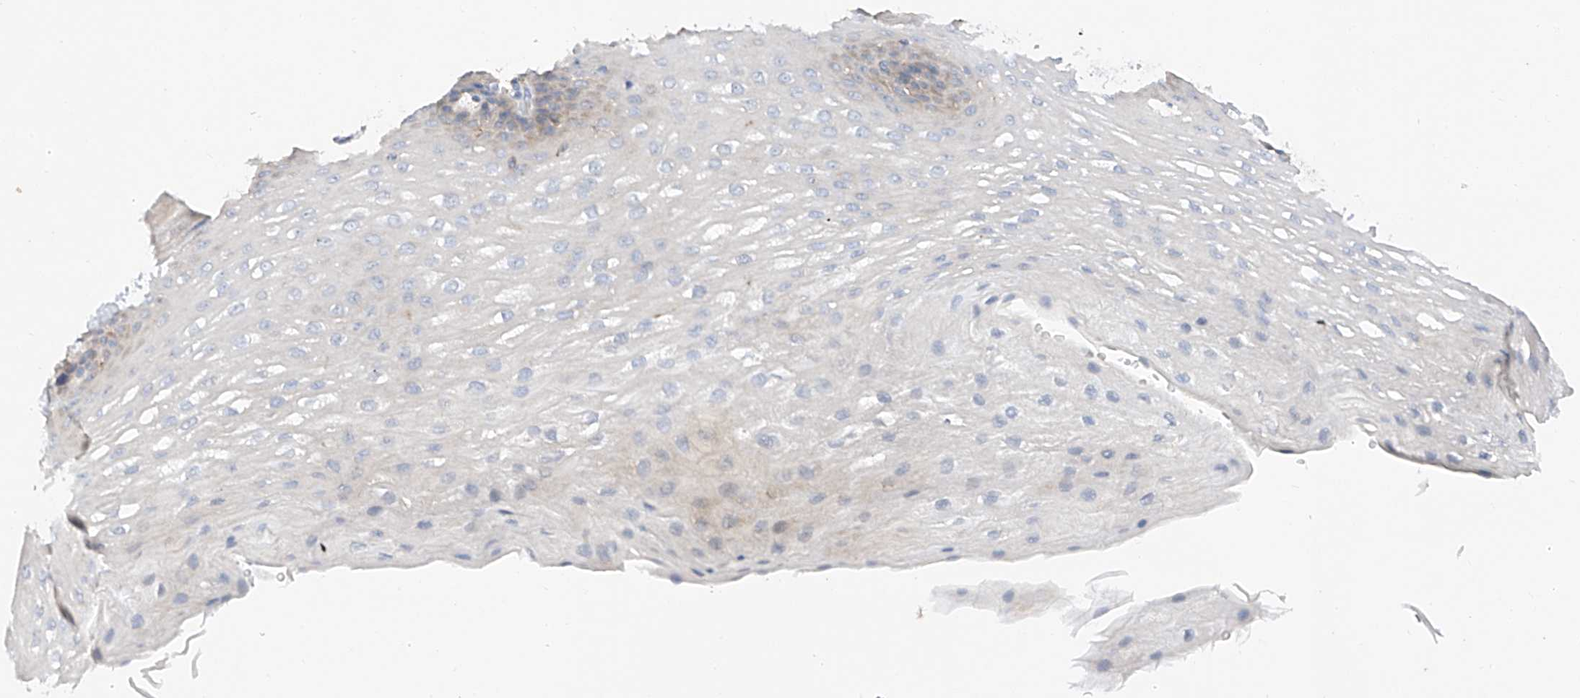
{"staining": {"intensity": "weak", "quantity": "<25%", "location": "cytoplasmic/membranous"}, "tissue": "esophagus", "cell_type": "Squamous epithelial cells", "image_type": "normal", "snomed": [{"axis": "morphology", "description": "Normal tissue, NOS"}, {"axis": "topography", "description": "Esophagus"}], "caption": "The photomicrograph displays no significant positivity in squamous epithelial cells of esophagus. (DAB (3,3'-diaminobenzidine) immunohistochemistry visualized using brightfield microscopy, high magnification).", "gene": "AMD1", "patient": {"sex": "female", "age": 66}}